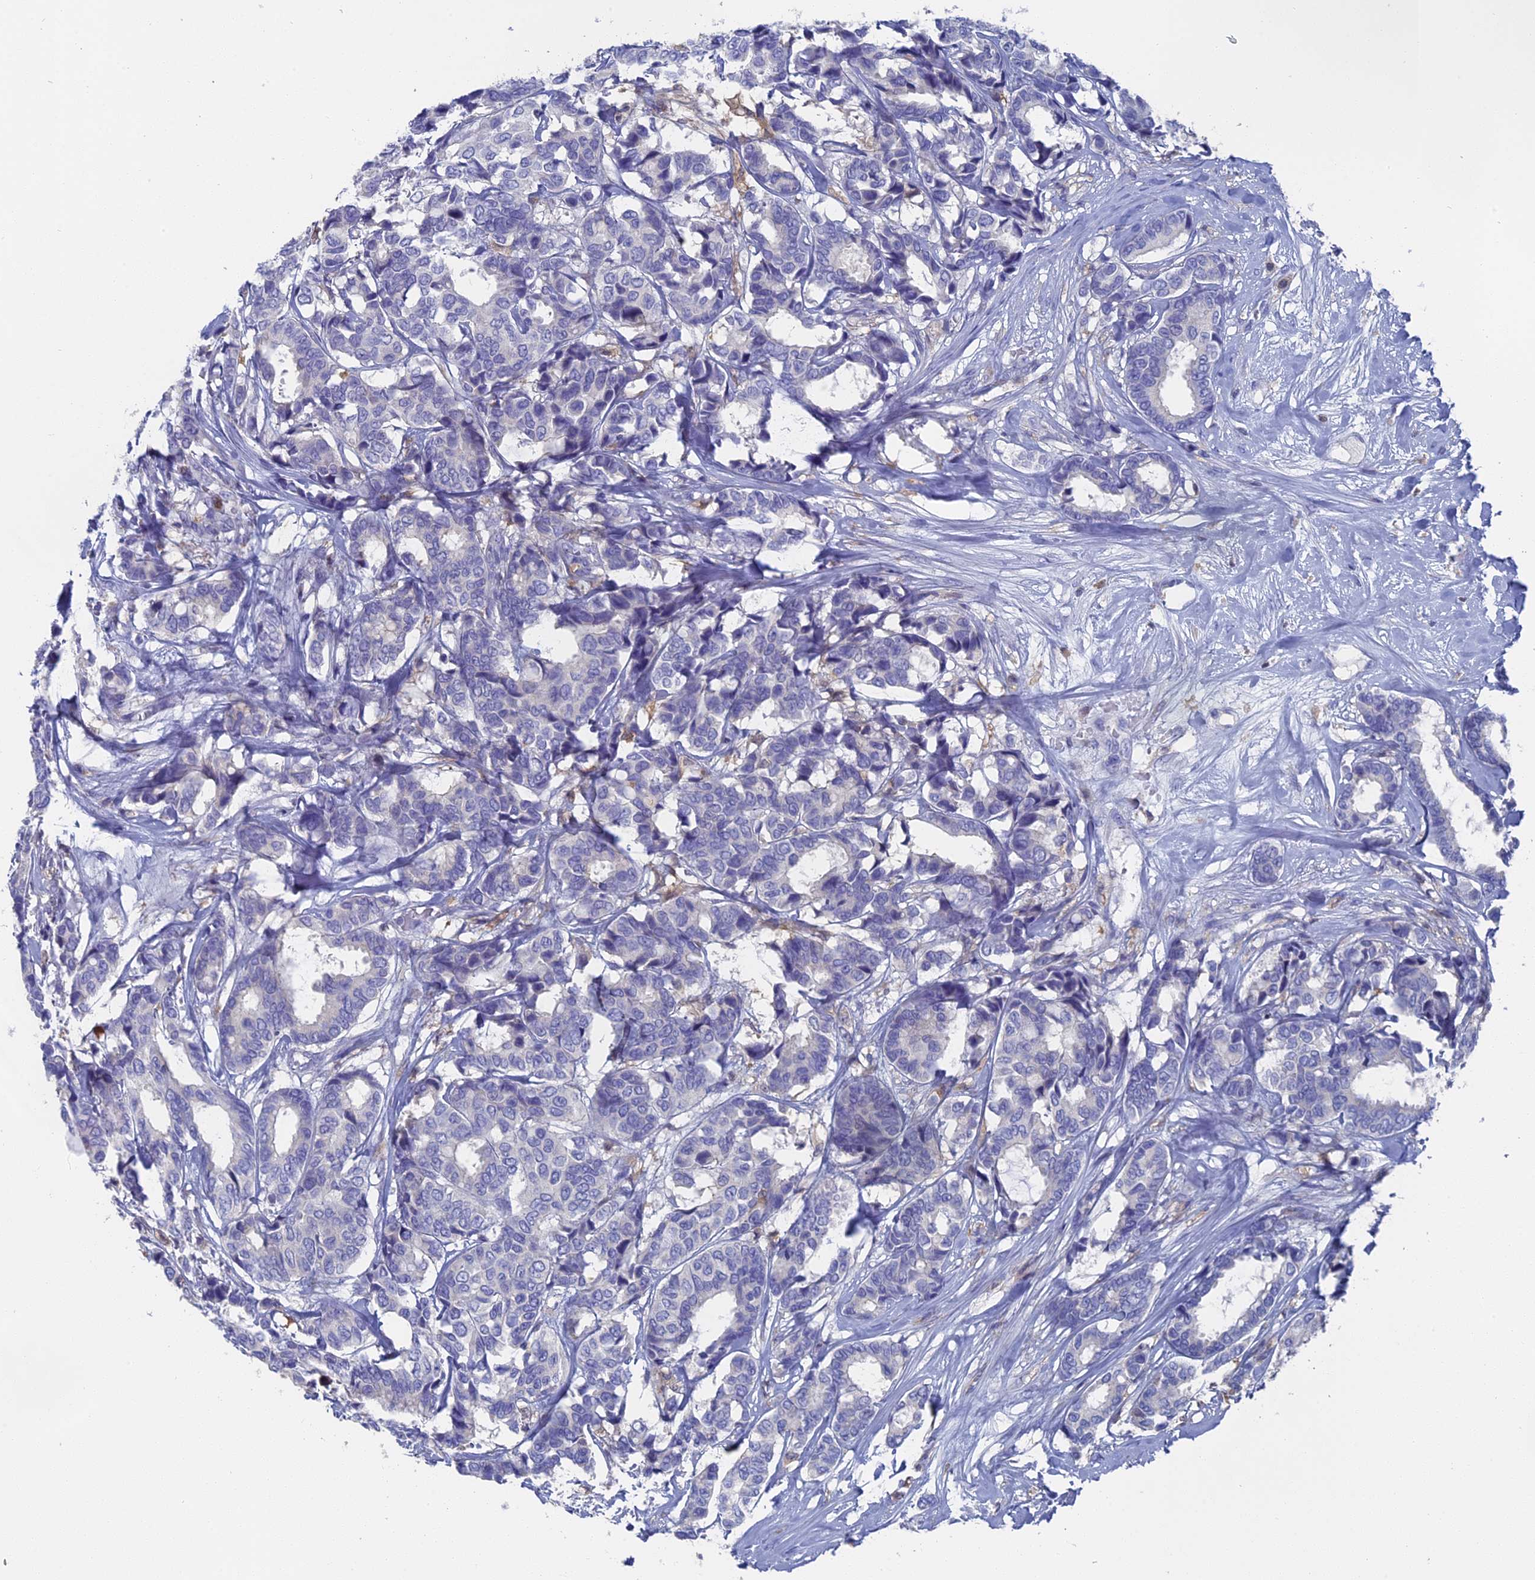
{"staining": {"intensity": "negative", "quantity": "none", "location": "none"}, "tissue": "breast cancer", "cell_type": "Tumor cells", "image_type": "cancer", "snomed": [{"axis": "morphology", "description": "Duct carcinoma"}, {"axis": "topography", "description": "Breast"}], "caption": "Breast infiltrating ductal carcinoma stained for a protein using immunohistochemistry (IHC) exhibits no staining tumor cells.", "gene": "NCF4", "patient": {"sex": "female", "age": 87}}